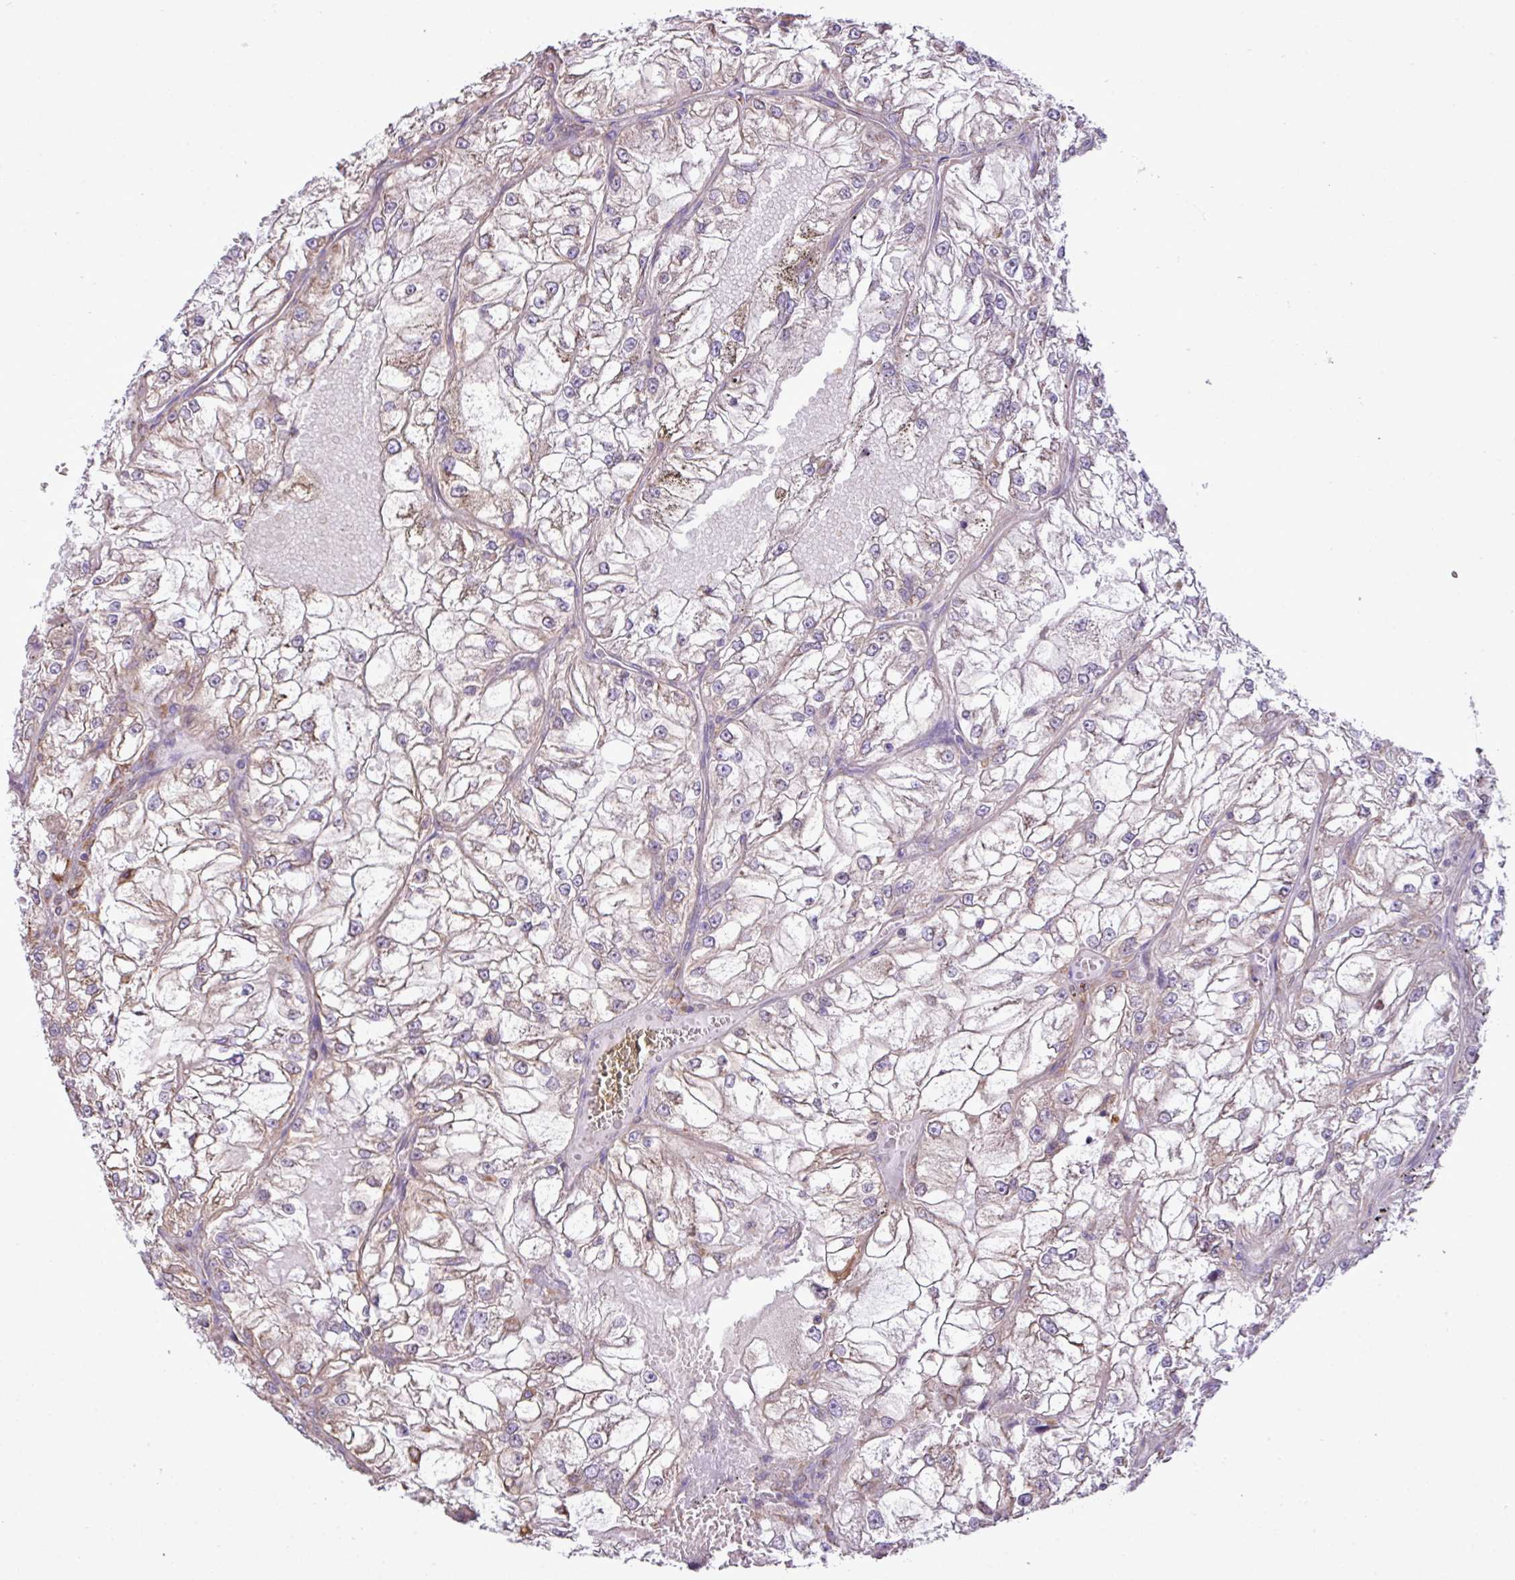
{"staining": {"intensity": "weak", "quantity": "<25%", "location": "cytoplasmic/membranous"}, "tissue": "renal cancer", "cell_type": "Tumor cells", "image_type": "cancer", "snomed": [{"axis": "morphology", "description": "Adenocarcinoma, NOS"}, {"axis": "topography", "description": "Kidney"}], "caption": "This is an immunohistochemistry image of human renal adenocarcinoma. There is no staining in tumor cells.", "gene": "ZSCAN5A", "patient": {"sex": "female", "age": 72}}